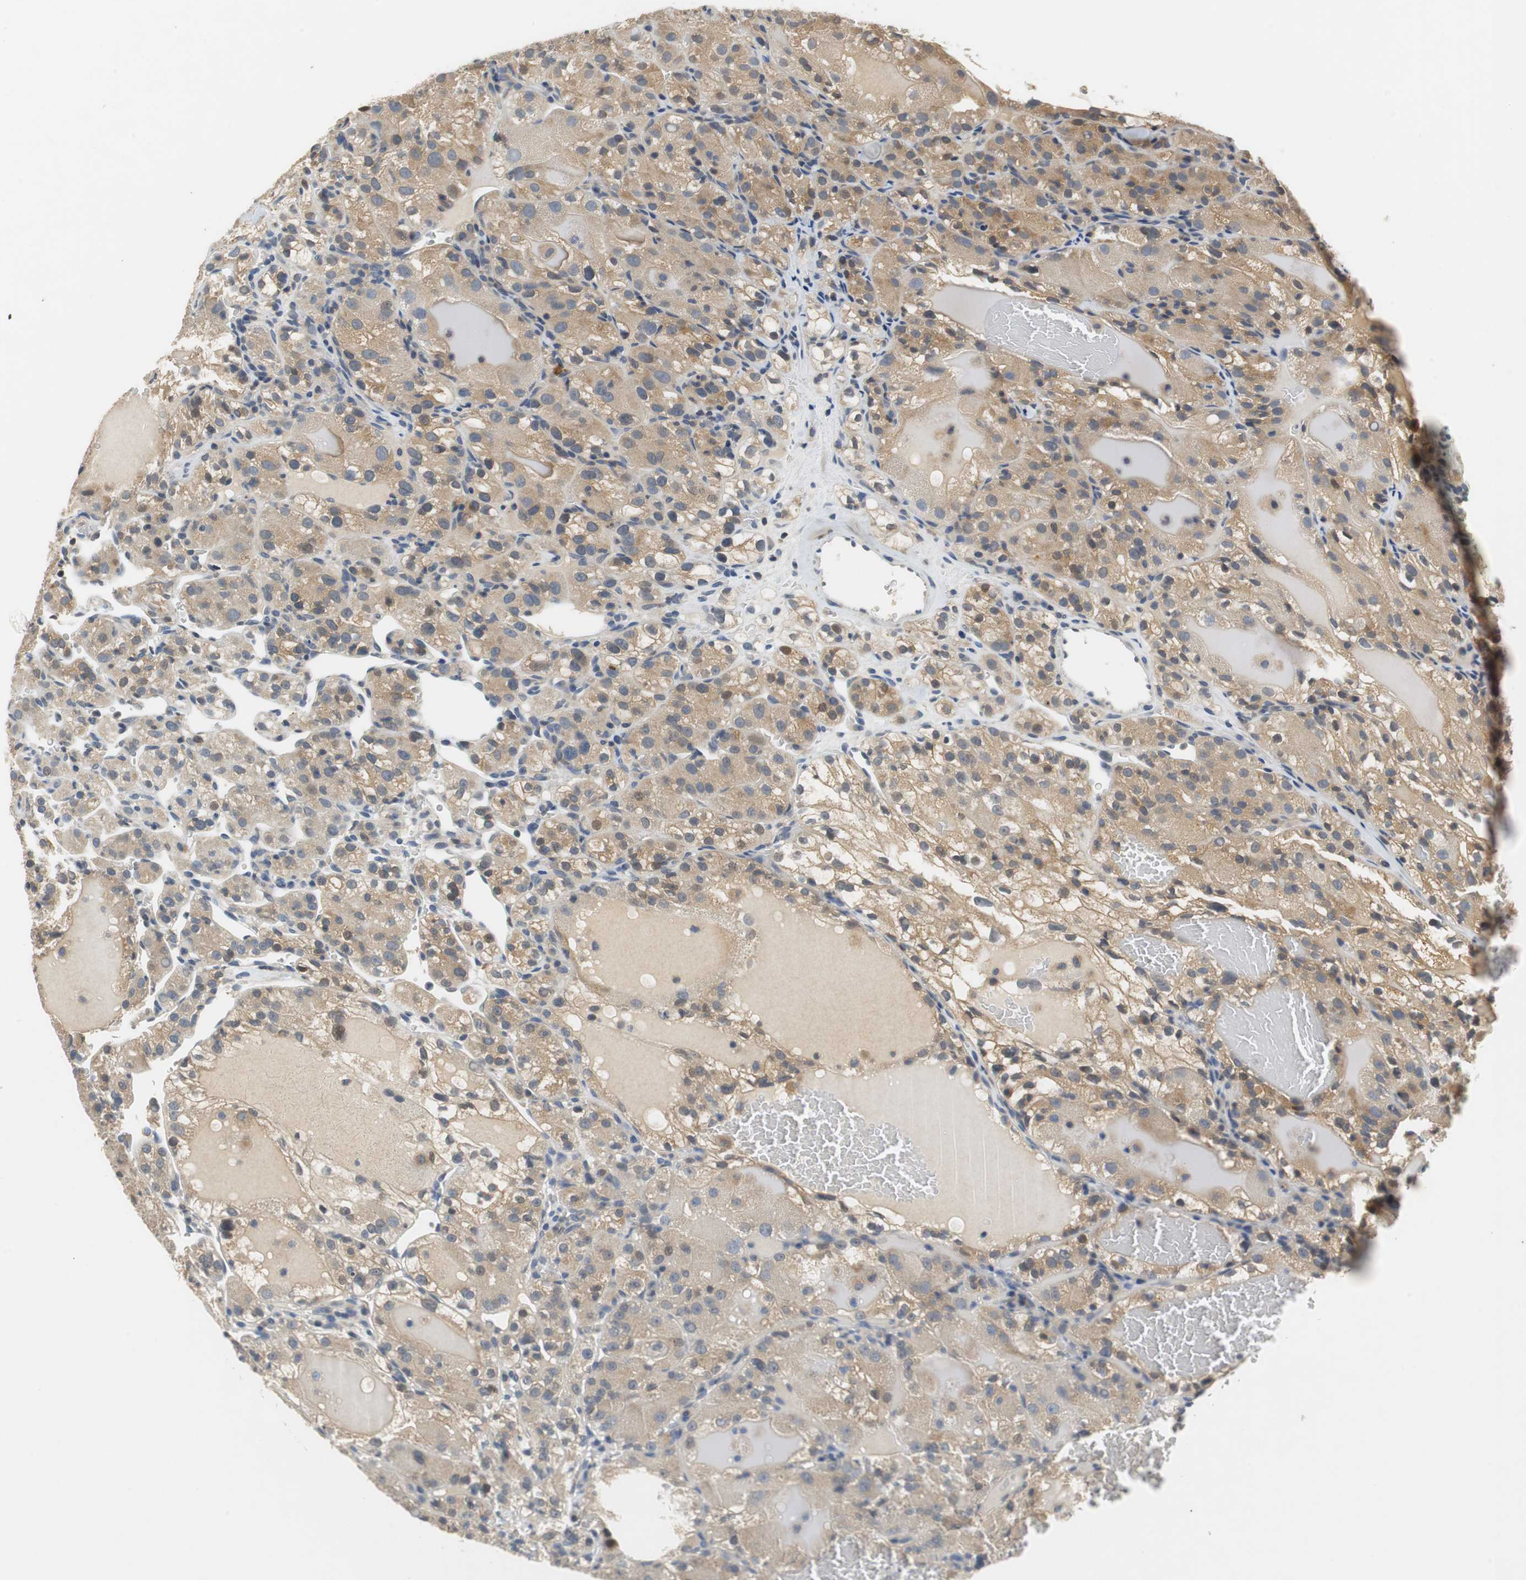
{"staining": {"intensity": "weak", "quantity": ">75%", "location": "cytoplasmic/membranous"}, "tissue": "renal cancer", "cell_type": "Tumor cells", "image_type": "cancer", "snomed": [{"axis": "morphology", "description": "Normal tissue, NOS"}, {"axis": "morphology", "description": "Adenocarcinoma, NOS"}, {"axis": "topography", "description": "Kidney"}], "caption": "Renal cancer stained with IHC shows weak cytoplasmic/membranous staining in about >75% of tumor cells.", "gene": "GLCCI1", "patient": {"sex": "male", "age": 61}}